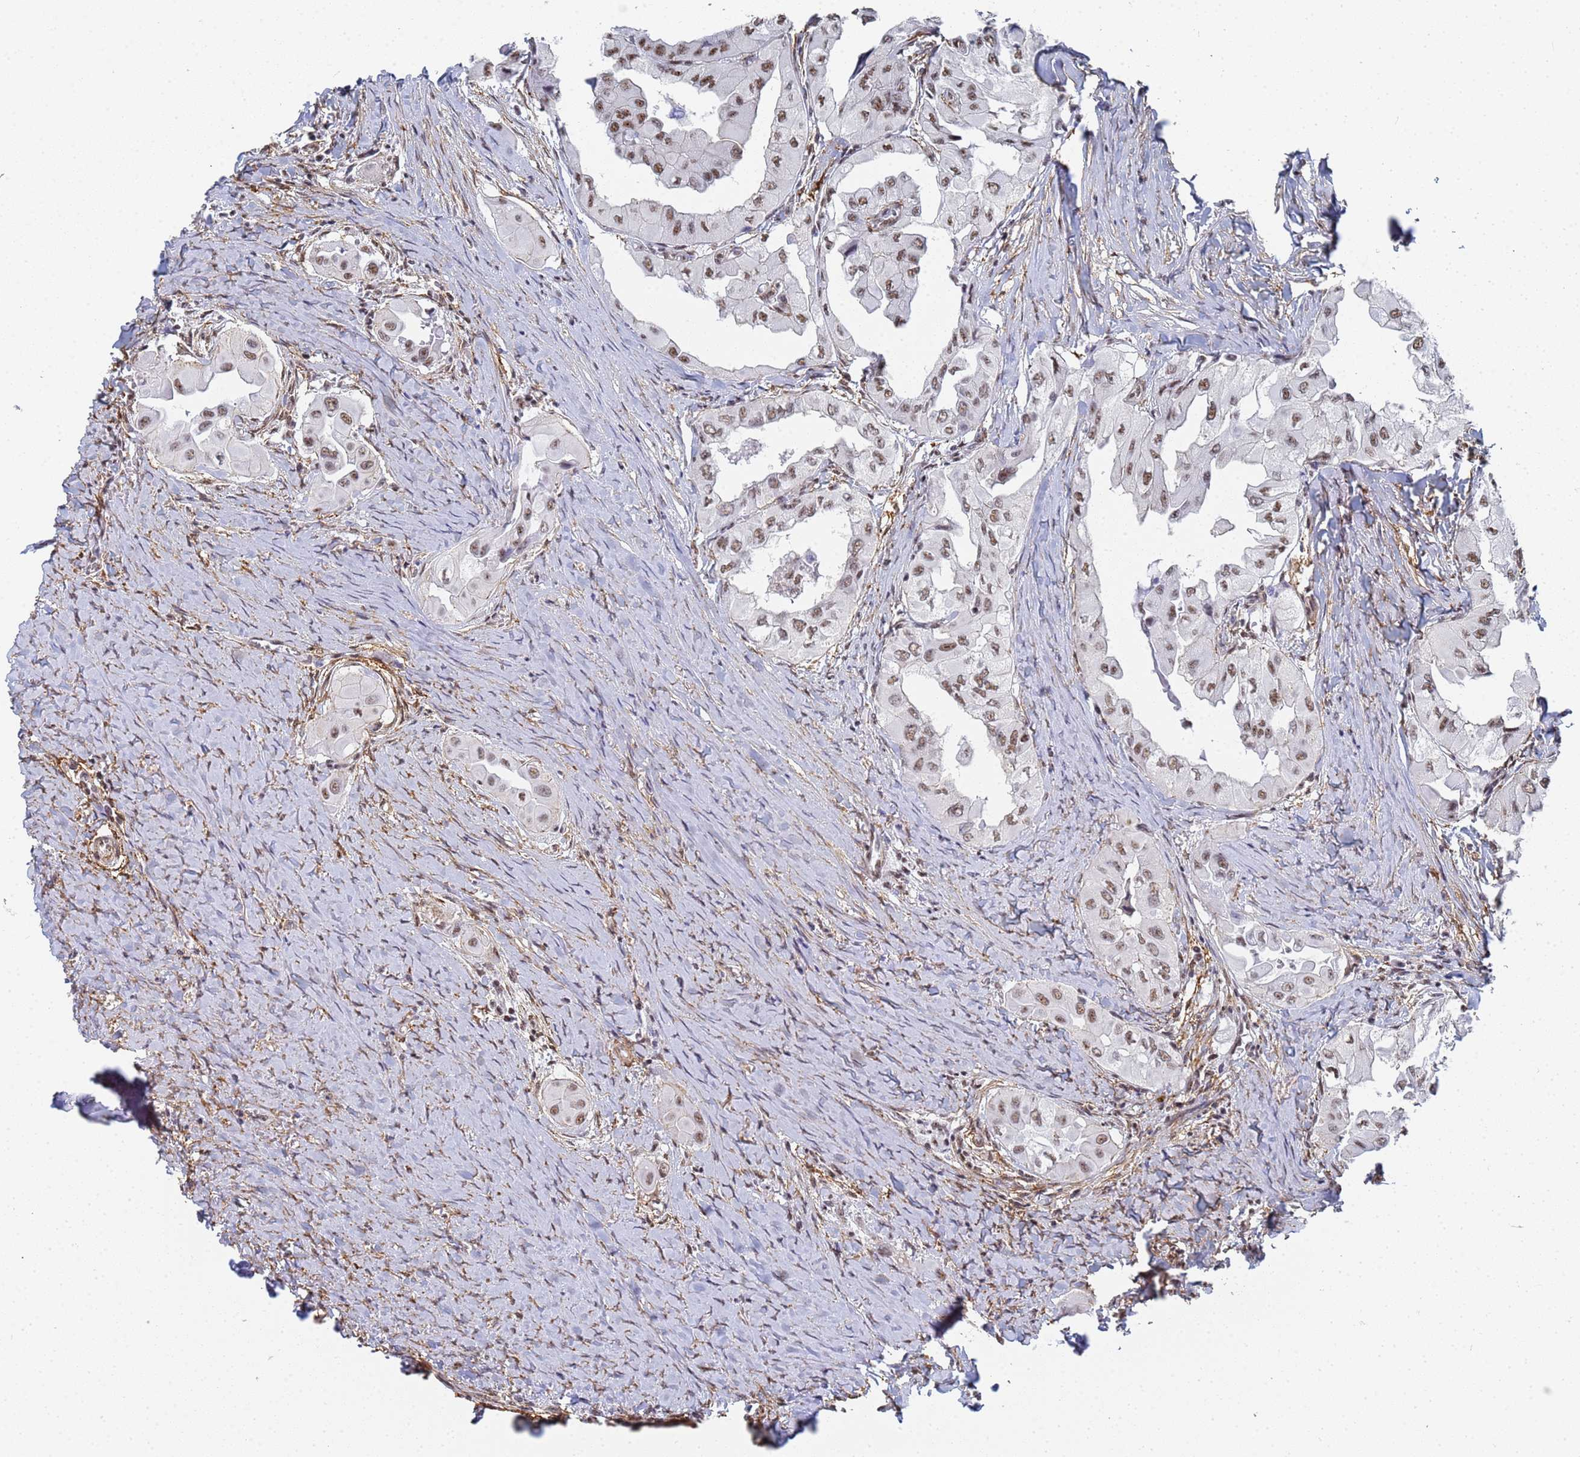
{"staining": {"intensity": "moderate", "quantity": ">75%", "location": "nuclear"}, "tissue": "thyroid cancer", "cell_type": "Tumor cells", "image_type": "cancer", "snomed": [{"axis": "morphology", "description": "Papillary adenocarcinoma, NOS"}, {"axis": "topography", "description": "Thyroid gland"}], "caption": "IHC image of neoplastic tissue: thyroid cancer stained using immunohistochemistry (IHC) displays medium levels of moderate protein expression localized specifically in the nuclear of tumor cells, appearing as a nuclear brown color.", "gene": "PRRT4", "patient": {"sex": "female", "age": 59}}